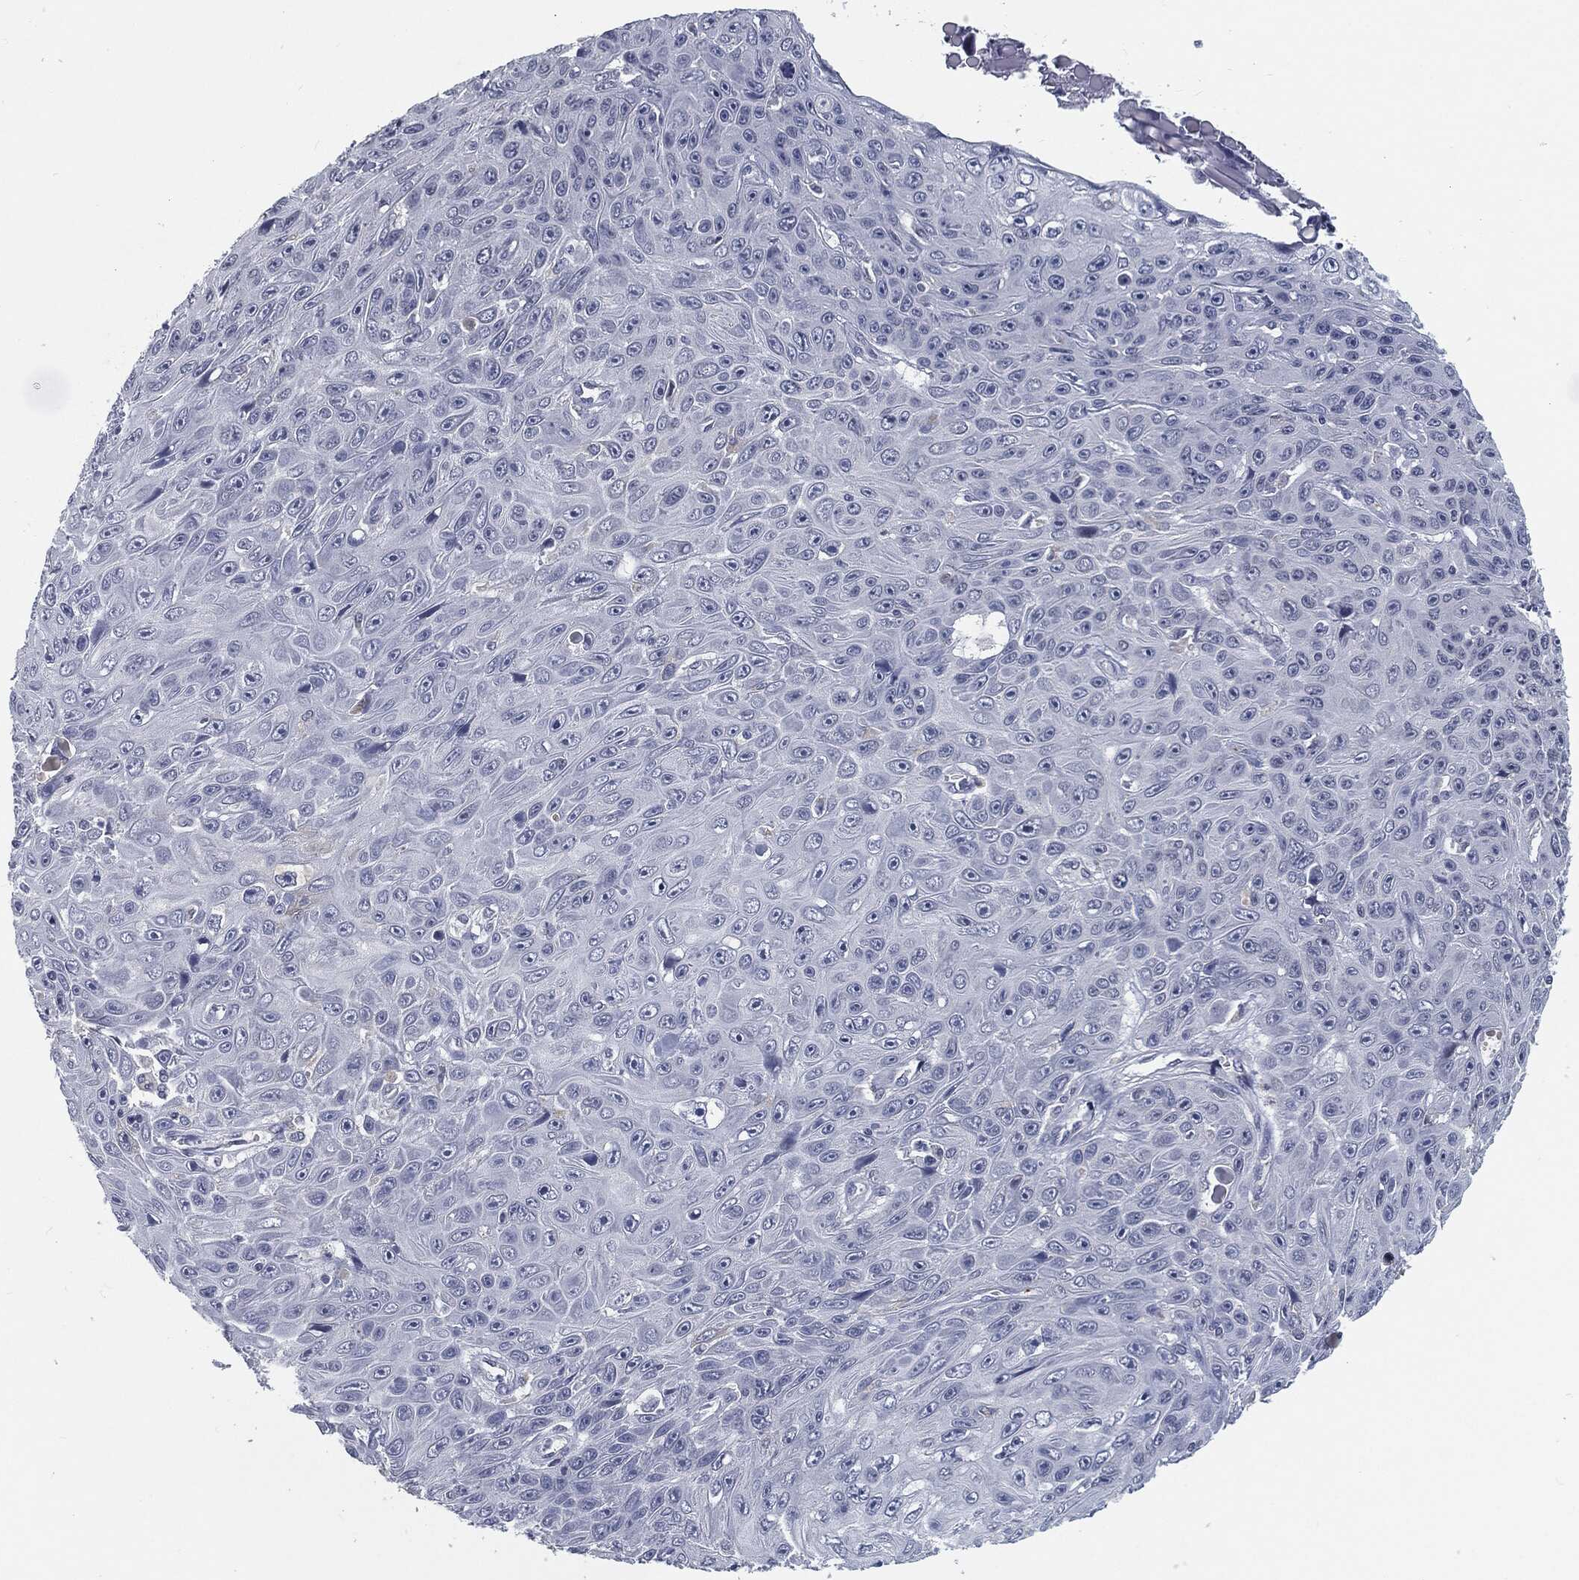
{"staining": {"intensity": "negative", "quantity": "none", "location": "none"}, "tissue": "skin cancer", "cell_type": "Tumor cells", "image_type": "cancer", "snomed": [{"axis": "morphology", "description": "Squamous cell carcinoma, NOS"}, {"axis": "topography", "description": "Skin"}], "caption": "Immunohistochemistry of skin cancer (squamous cell carcinoma) shows no positivity in tumor cells.", "gene": "PROM1", "patient": {"sex": "male", "age": 82}}